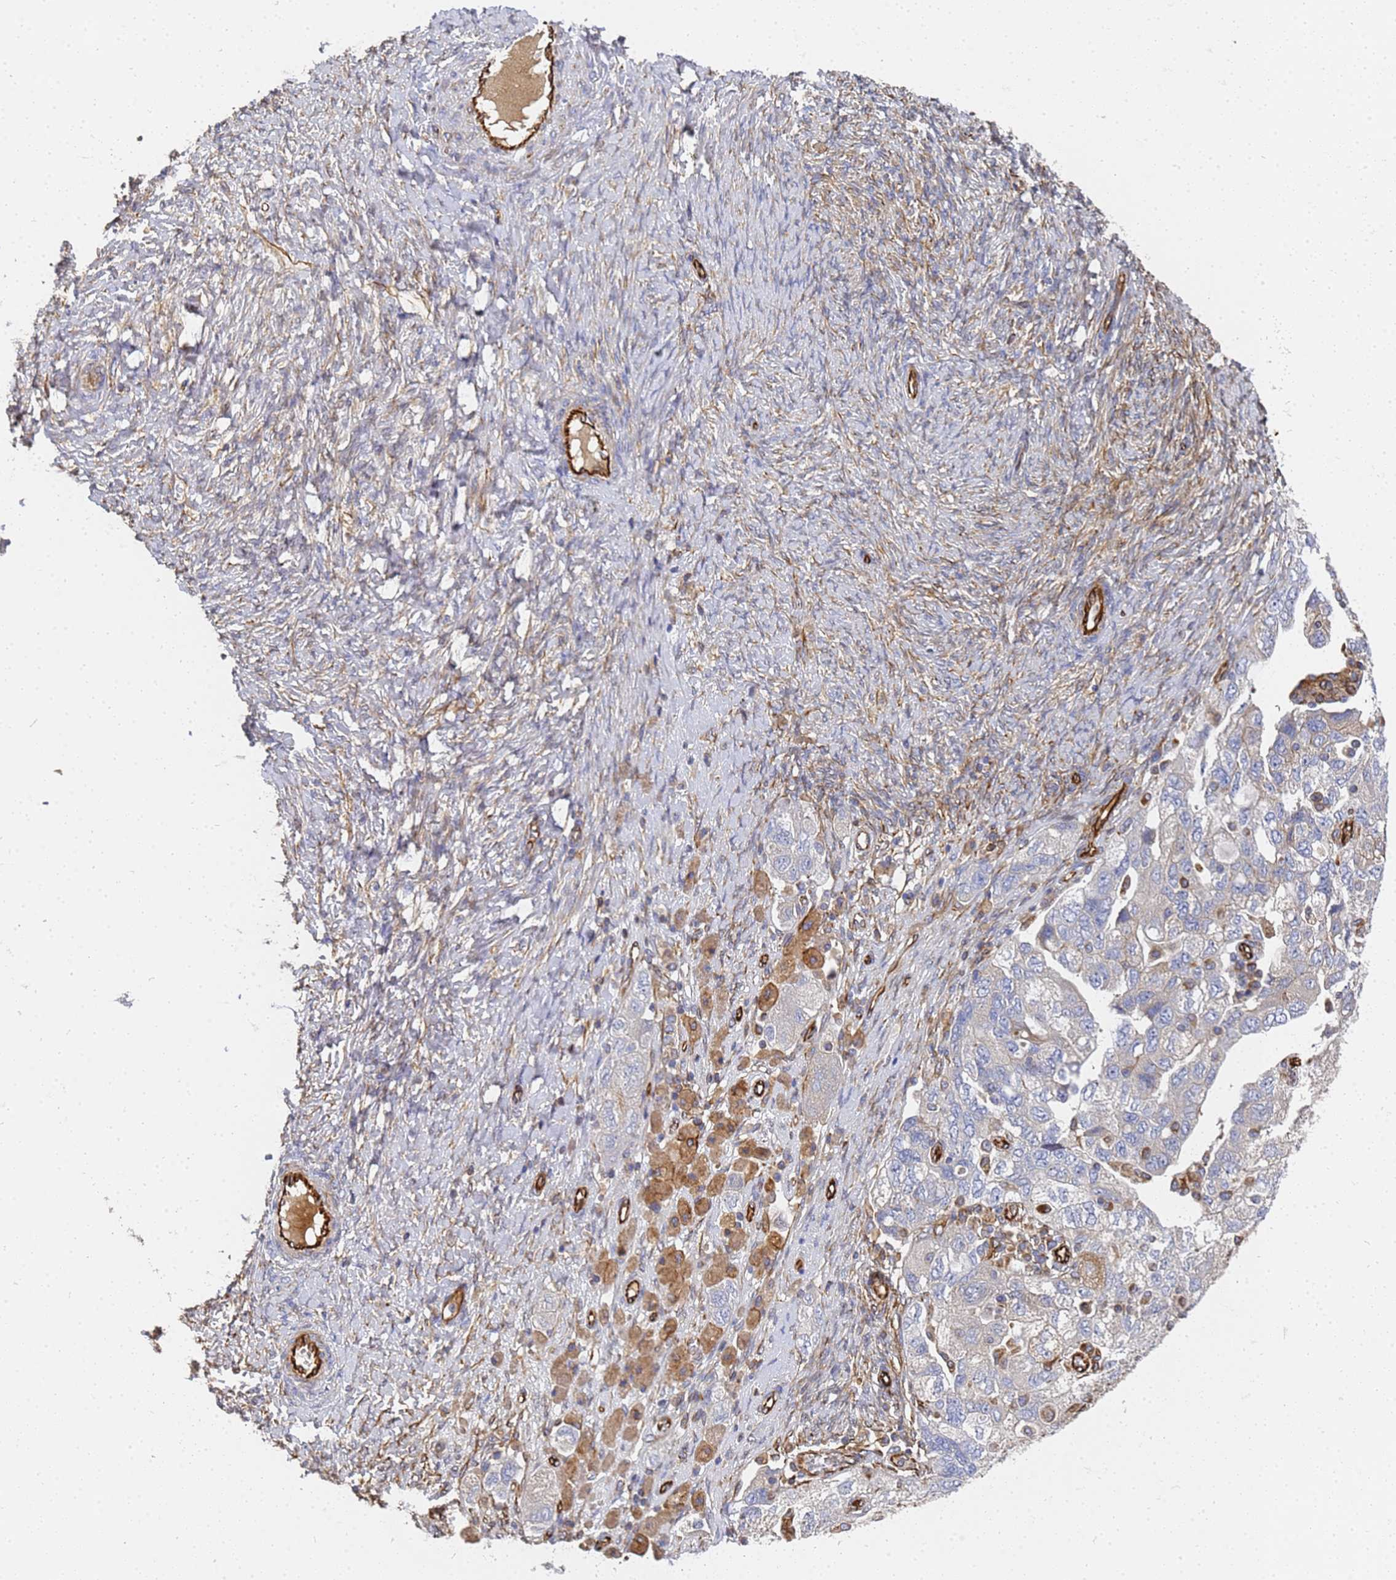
{"staining": {"intensity": "negative", "quantity": "none", "location": "none"}, "tissue": "ovarian cancer", "cell_type": "Tumor cells", "image_type": "cancer", "snomed": [{"axis": "morphology", "description": "Carcinoma, NOS"}, {"axis": "morphology", "description": "Cystadenocarcinoma, serous, NOS"}, {"axis": "topography", "description": "Ovary"}], "caption": "The IHC image has no significant positivity in tumor cells of carcinoma (ovarian) tissue. (DAB (3,3'-diaminobenzidine) immunohistochemistry with hematoxylin counter stain).", "gene": "SYT13", "patient": {"sex": "female", "age": 69}}